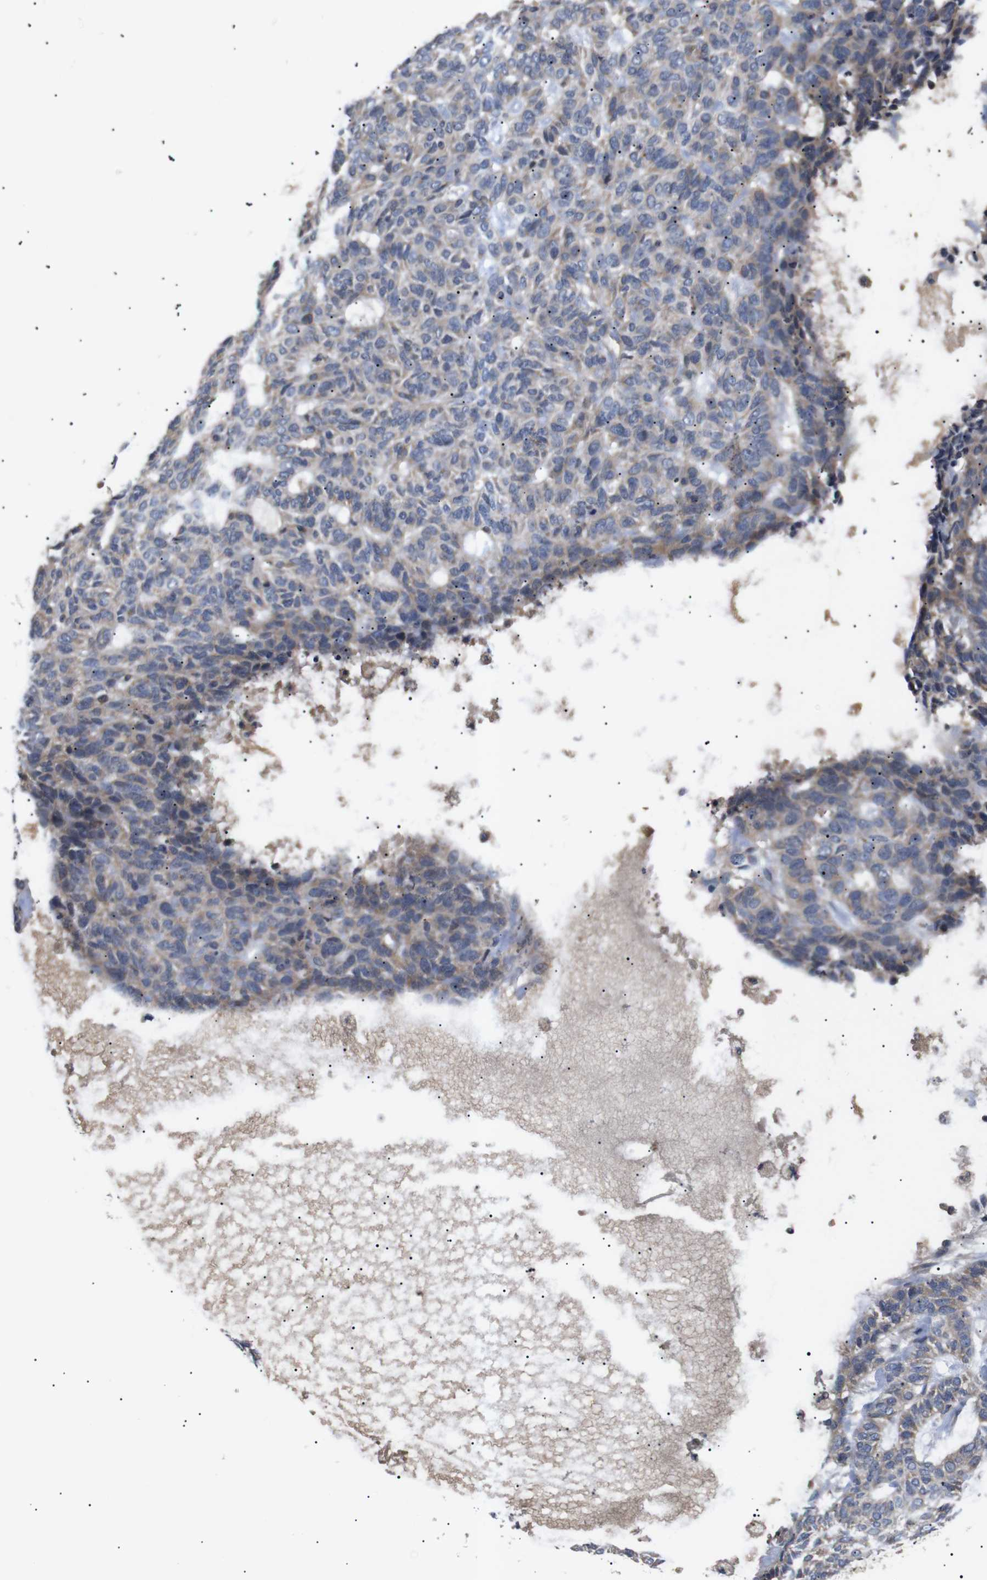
{"staining": {"intensity": "weak", "quantity": ">75%", "location": "cytoplasmic/membranous"}, "tissue": "skin cancer", "cell_type": "Tumor cells", "image_type": "cancer", "snomed": [{"axis": "morphology", "description": "Basal cell carcinoma"}, {"axis": "topography", "description": "Skin"}], "caption": "High-magnification brightfield microscopy of skin basal cell carcinoma stained with DAB (brown) and counterstained with hematoxylin (blue). tumor cells exhibit weak cytoplasmic/membranous staining is identified in approximately>75% of cells. The protein of interest is stained brown, and the nuclei are stained in blue (DAB (3,3'-diaminobenzidine) IHC with brightfield microscopy, high magnification).", "gene": "RIPK1", "patient": {"sex": "male", "age": 87}}